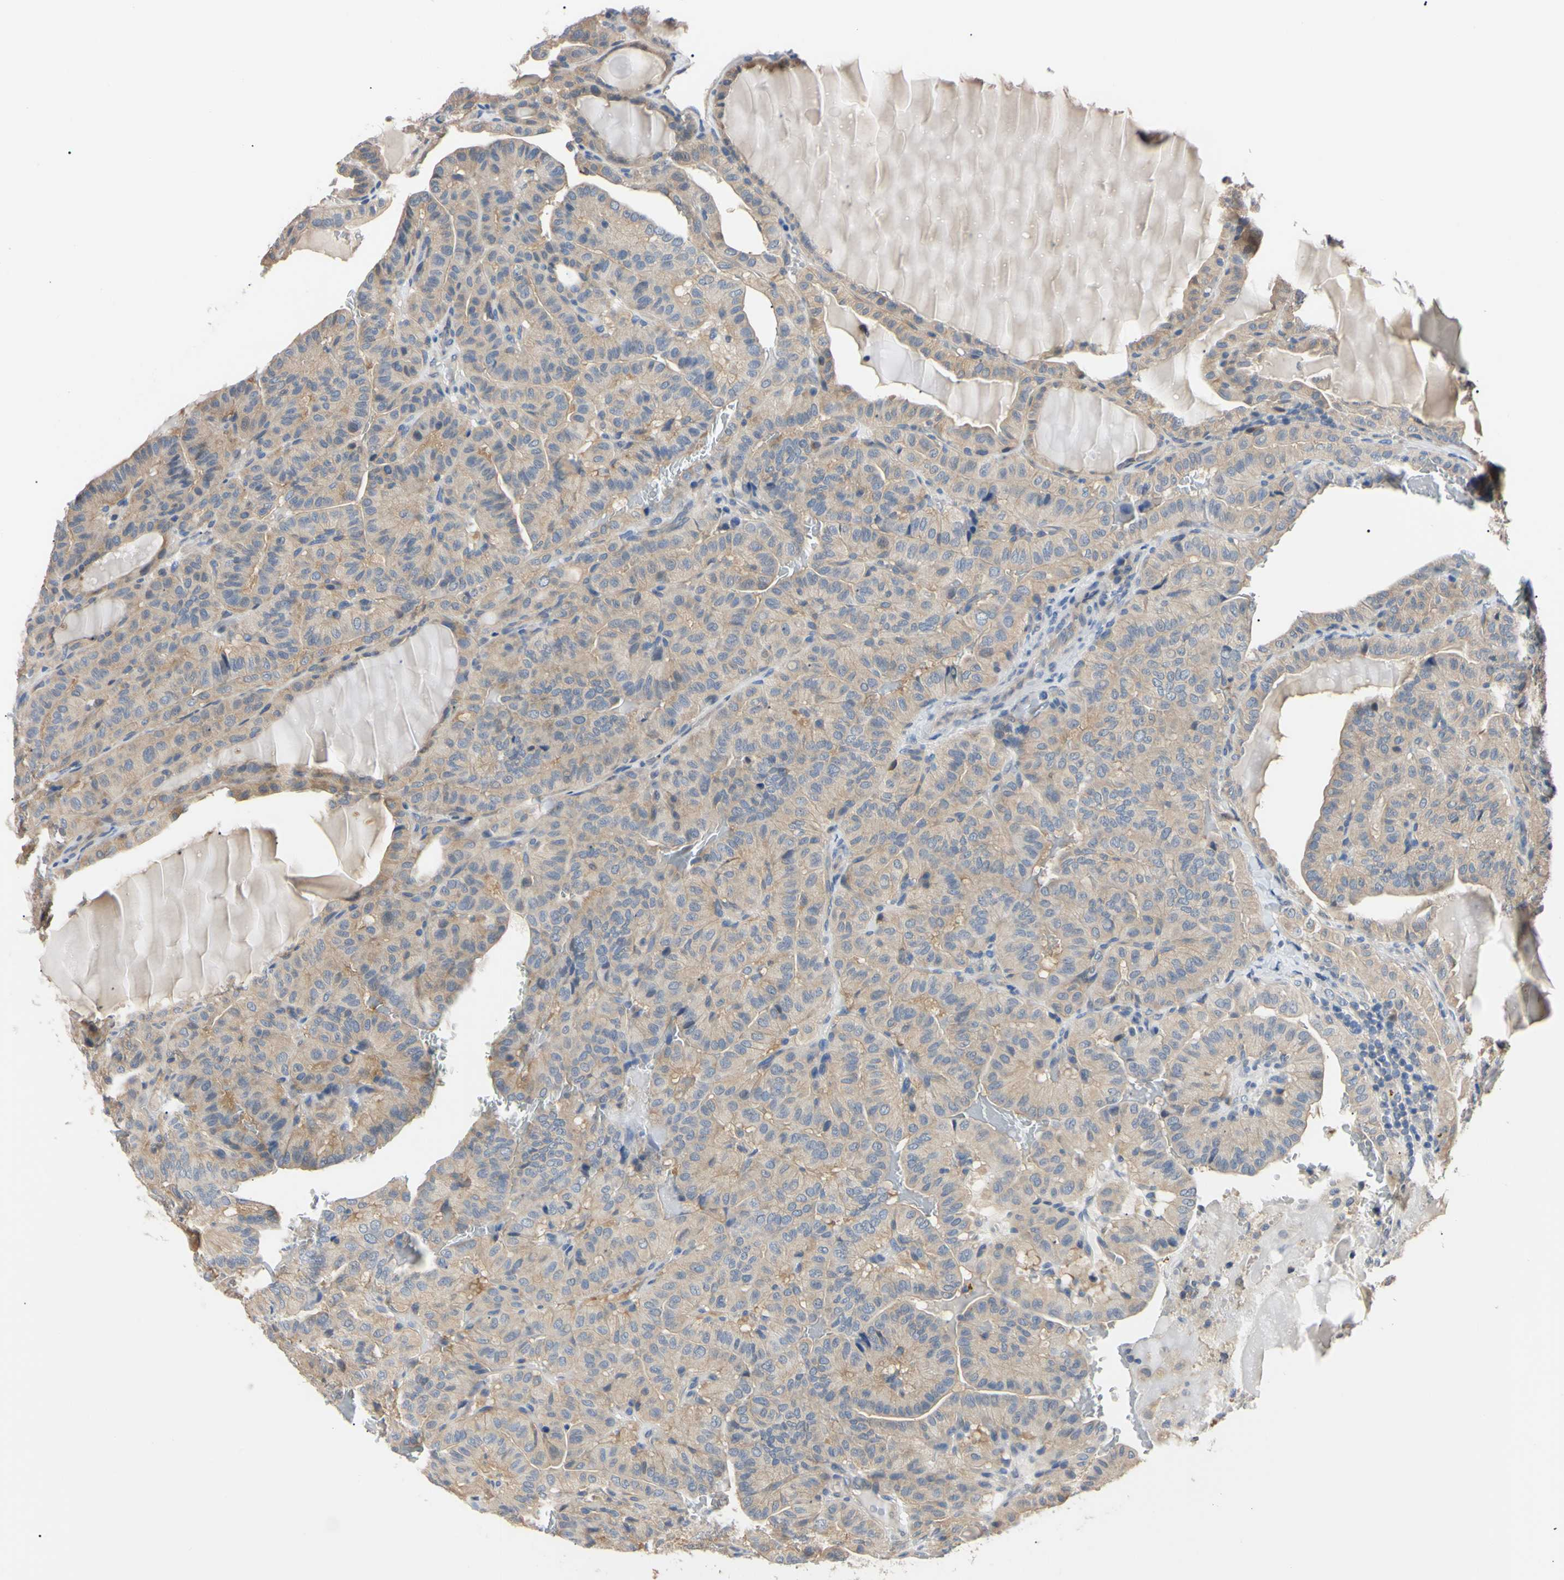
{"staining": {"intensity": "weak", "quantity": ">75%", "location": "cytoplasmic/membranous"}, "tissue": "thyroid cancer", "cell_type": "Tumor cells", "image_type": "cancer", "snomed": [{"axis": "morphology", "description": "Papillary adenocarcinoma, NOS"}, {"axis": "topography", "description": "Thyroid gland"}], "caption": "The micrograph exhibits immunohistochemical staining of thyroid papillary adenocarcinoma. There is weak cytoplasmic/membranous positivity is appreciated in approximately >75% of tumor cells.", "gene": "RARS1", "patient": {"sex": "male", "age": 77}}